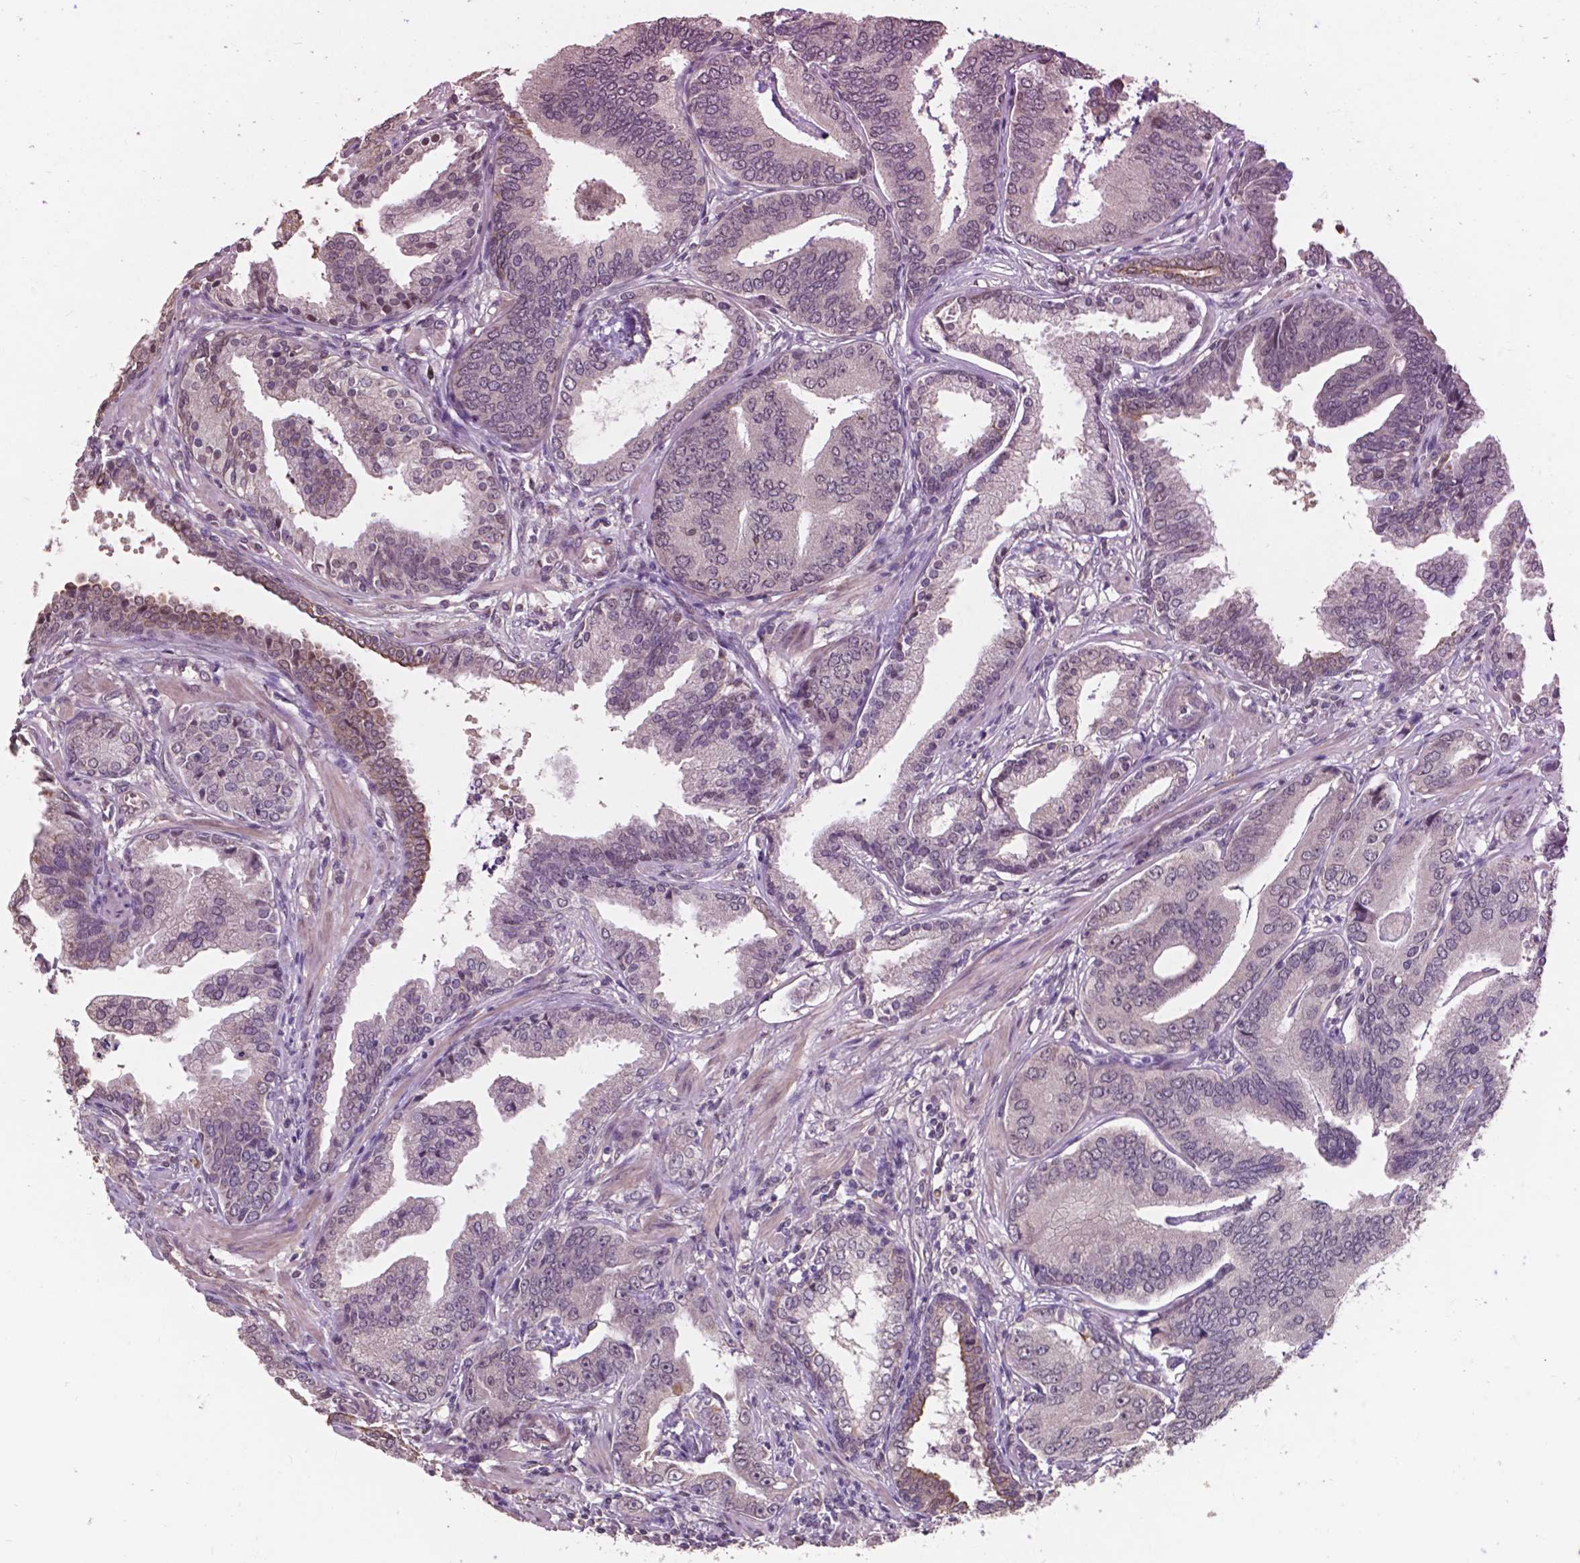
{"staining": {"intensity": "negative", "quantity": "none", "location": "none"}, "tissue": "prostate cancer", "cell_type": "Tumor cells", "image_type": "cancer", "snomed": [{"axis": "morphology", "description": "Adenocarcinoma, NOS"}, {"axis": "topography", "description": "Prostate"}], "caption": "Prostate adenocarcinoma was stained to show a protein in brown. There is no significant positivity in tumor cells. Brightfield microscopy of IHC stained with DAB (brown) and hematoxylin (blue), captured at high magnification.", "gene": "GLRA2", "patient": {"sex": "male", "age": 64}}